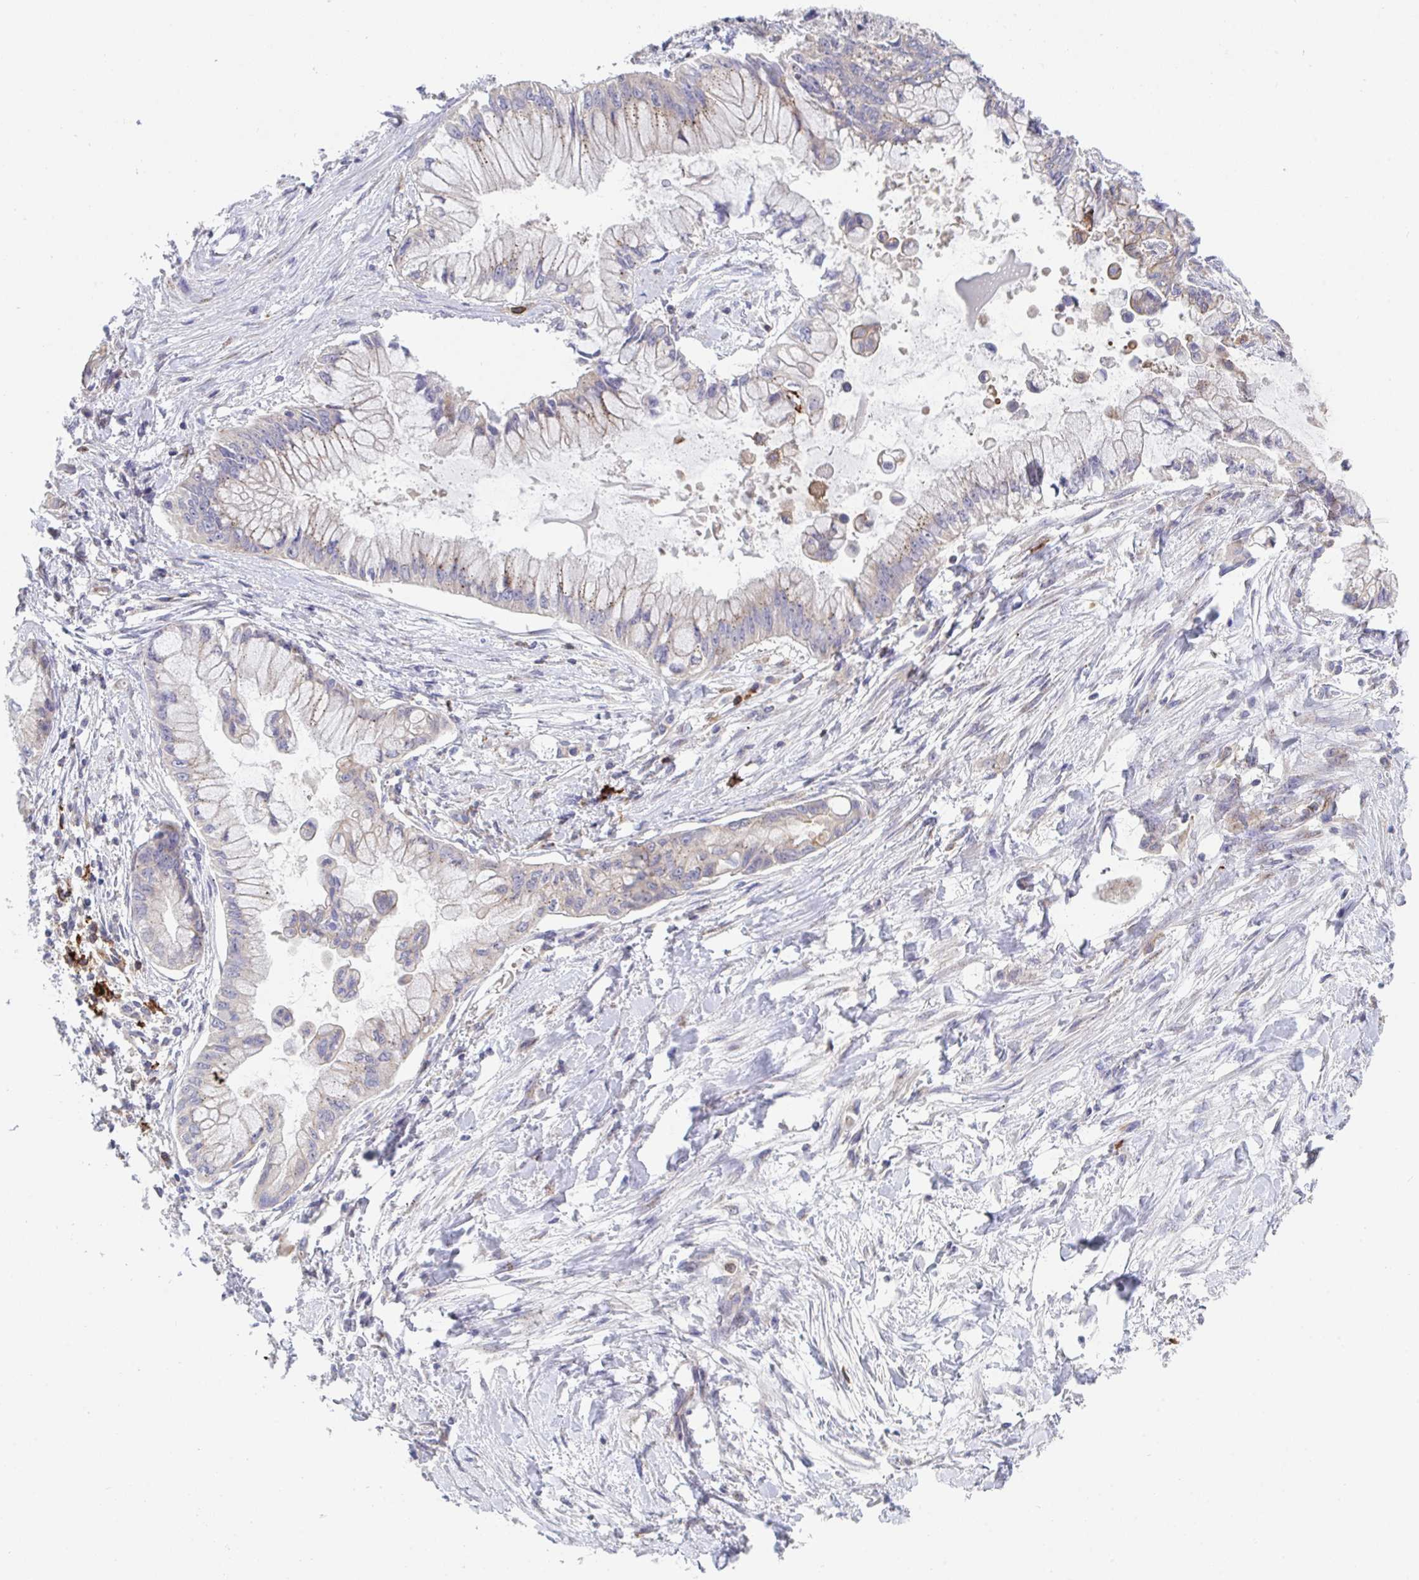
{"staining": {"intensity": "weak", "quantity": "25%-75%", "location": "cytoplasmic/membranous"}, "tissue": "pancreatic cancer", "cell_type": "Tumor cells", "image_type": "cancer", "snomed": [{"axis": "morphology", "description": "Adenocarcinoma, NOS"}, {"axis": "topography", "description": "Pancreas"}], "caption": "Immunohistochemical staining of pancreatic cancer (adenocarcinoma) displays weak cytoplasmic/membranous protein expression in about 25%-75% of tumor cells.", "gene": "FRMD3", "patient": {"sex": "male", "age": 48}}